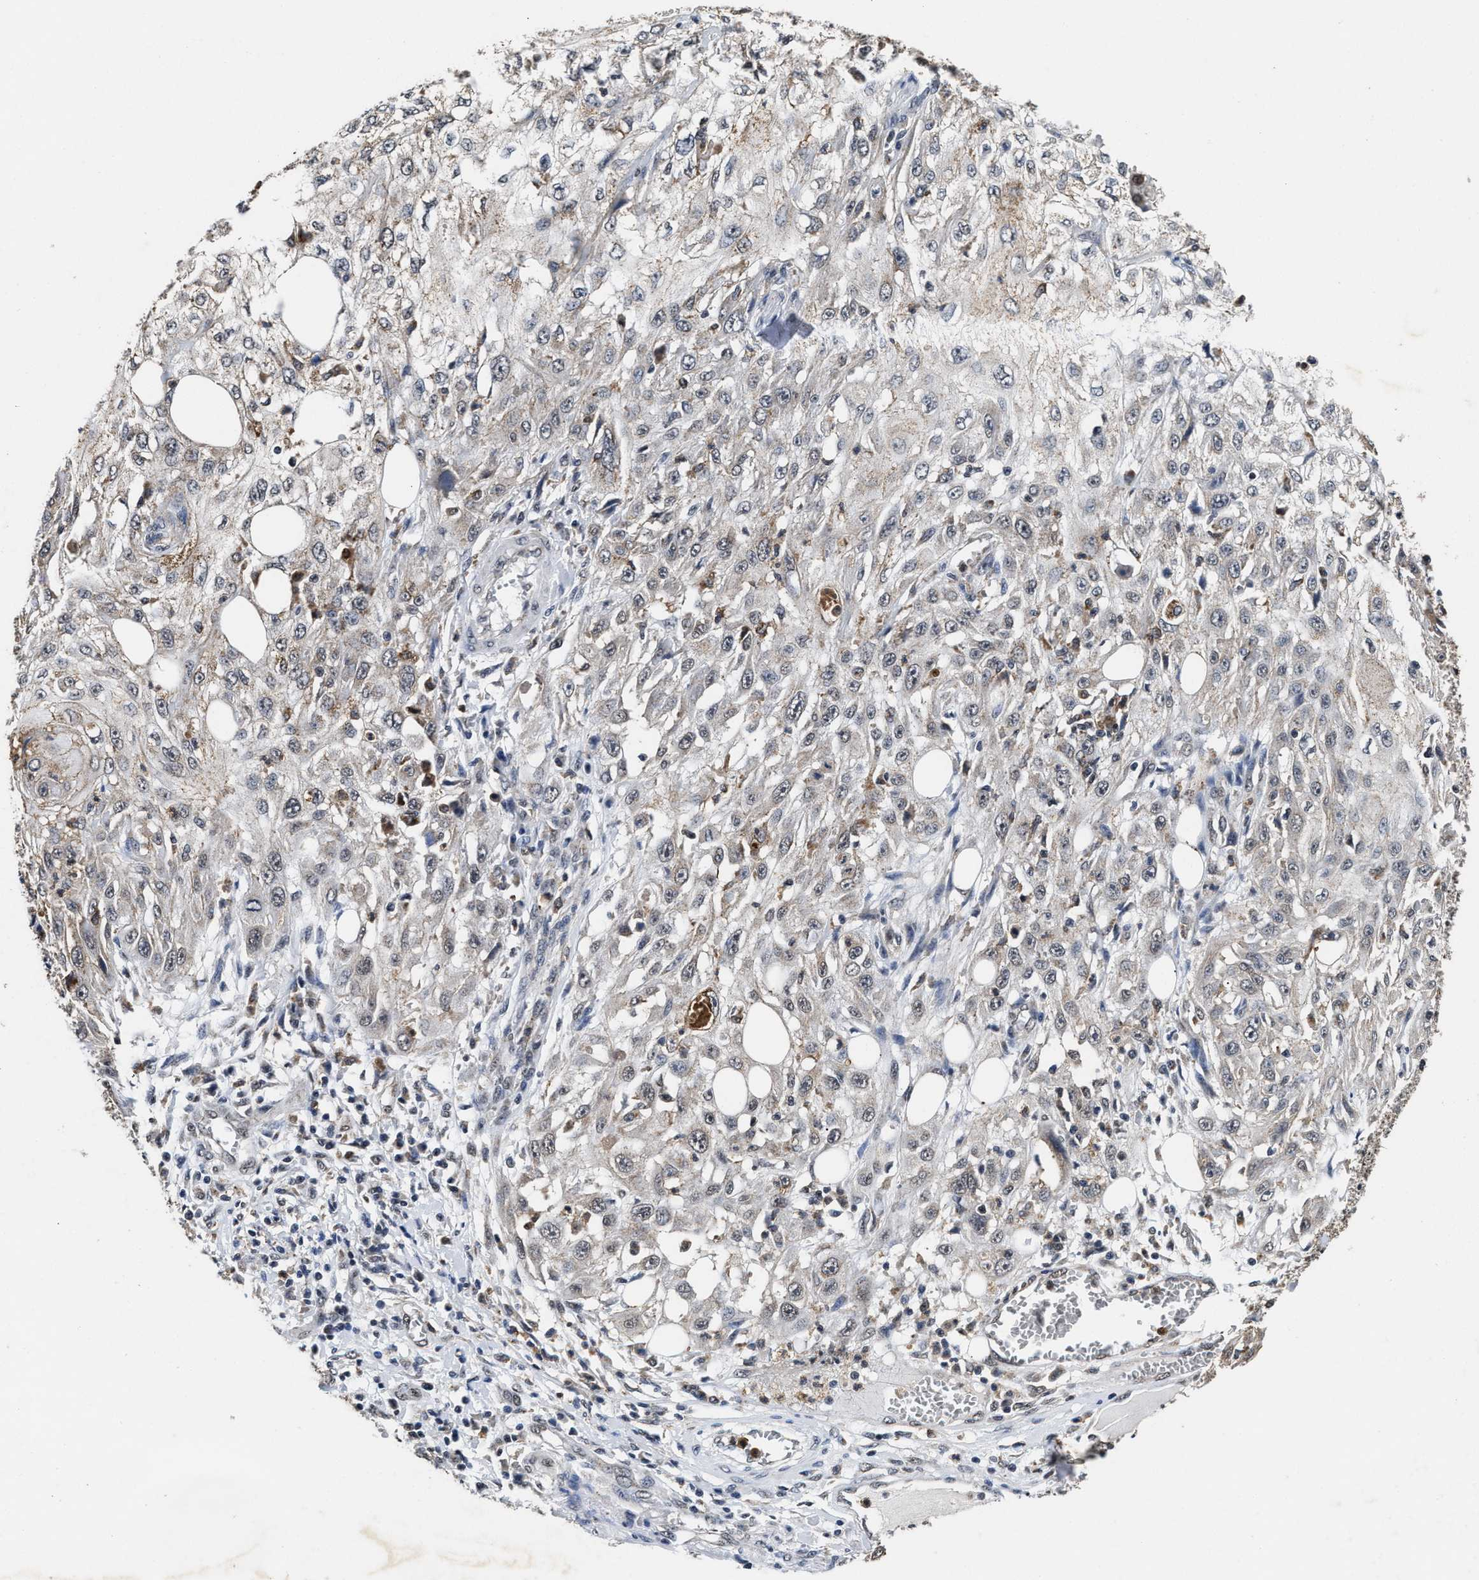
{"staining": {"intensity": "negative", "quantity": "none", "location": "none"}, "tissue": "skin cancer", "cell_type": "Tumor cells", "image_type": "cancer", "snomed": [{"axis": "morphology", "description": "Squamous cell carcinoma, NOS"}, {"axis": "topography", "description": "Skin"}], "caption": "This is a photomicrograph of immunohistochemistry staining of skin cancer, which shows no positivity in tumor cells. (Immunohistochemistry, brightfield microscopy, high magnification).", "gene": "ACOX1", "patient": {"sex": "male", "age": 75}}